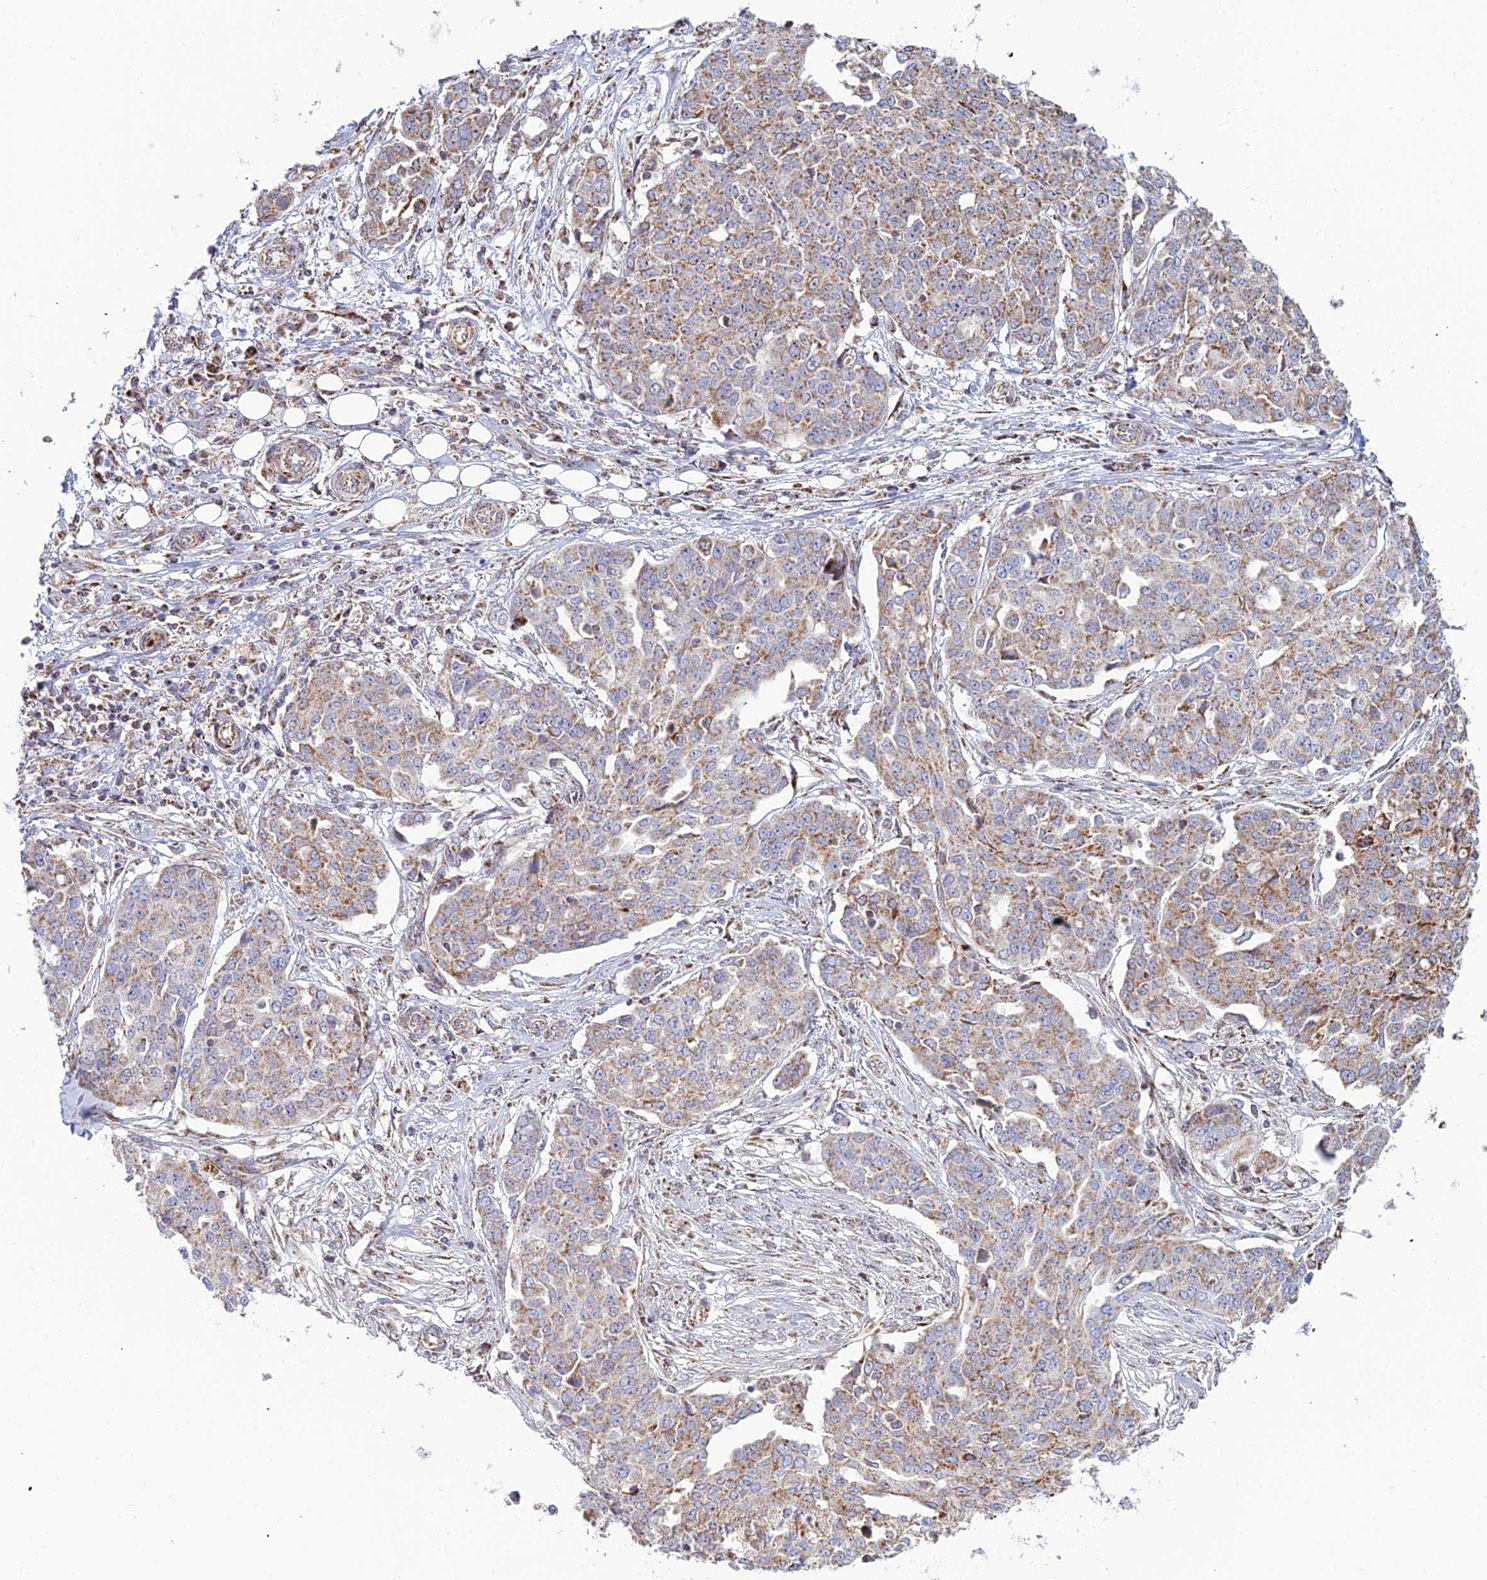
{"staining": {"intensity": "moderate", "quantity": ">75%", "location": "cytoplasmic/membranous"}, "tissue": "ovarian cancer", "cell_type": "Tumor cells", "image_type": "cancer", "snomed": [{"axis": "morphology", "description": "Cystadenocarcinoma, serous, NOS"}, {"axis": "topography", "description": "Soft tissue"}, {"axis": "topography", "description": "Ovary"}], "caption": "This histopathology image shows immunohistochemistry (IHC) staining of human ovarian cancer, with medium moderate cytoplasmic/membranous expression in about >75% of tumor cells.", "gene": "SLC35F4", "patient": {"sex": "female", "age": 57}}